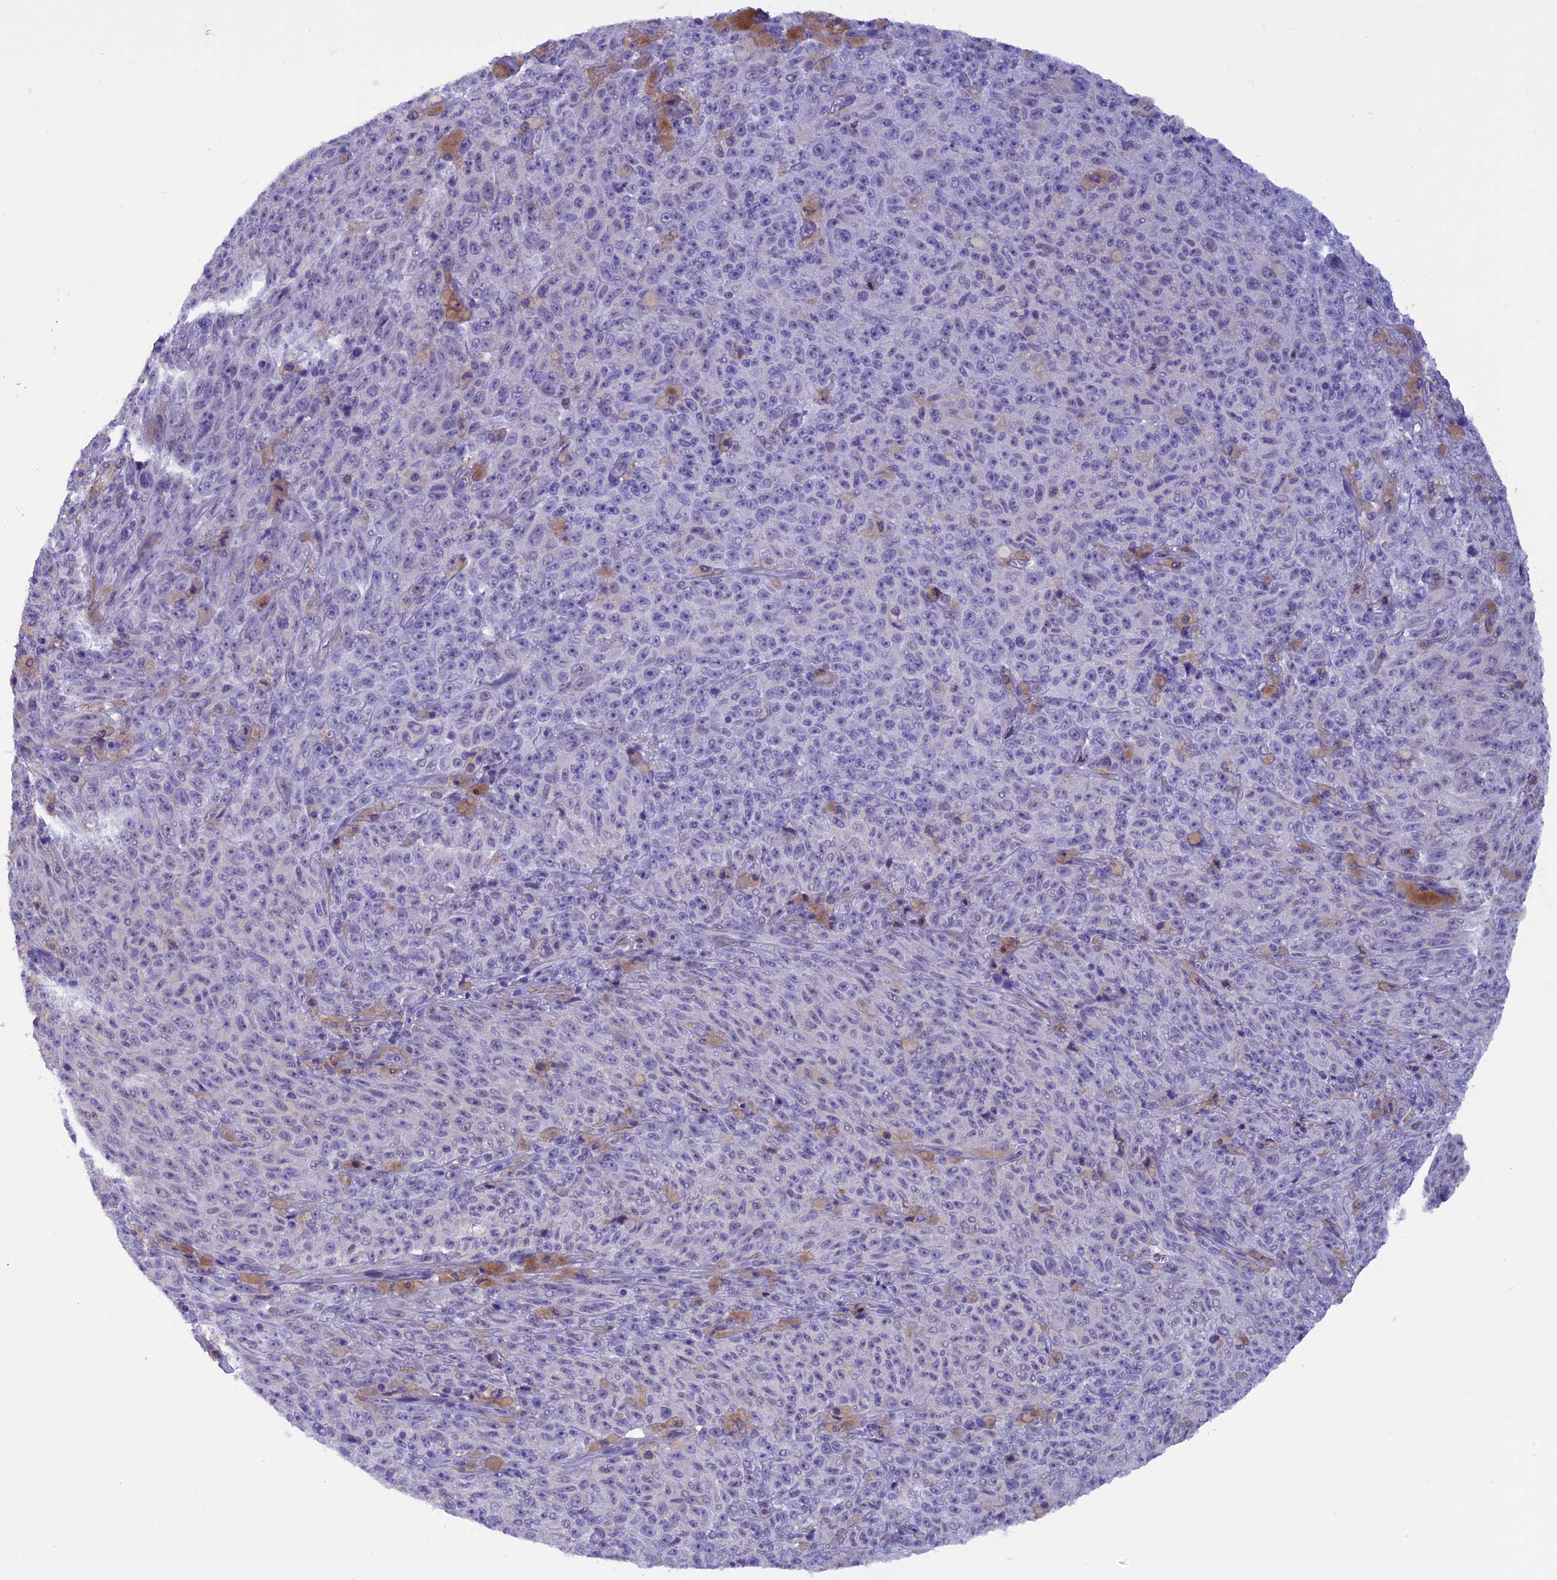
{"staining": {"intensity": "negative", "quantity": "none", "location": "none"}, "tissue": "melanoma", "cell_type": "Tumor cells", "image_type": "cancer", "snomed": [{"axis": "morphology", "description": "Malignant melanoma, NOS"}, {"axis": "topography", "description": "Skin"}], "caption": "Malignant melanoma was stained to show a protein in brown. There is no significant staining in tumor cells. (Brightfield microscopy of DAB (3,3'-diaminobenzidine) IHC at high magnification).", "gene": "IGSF6", "patient": {"sex": "female", "age": 82}}